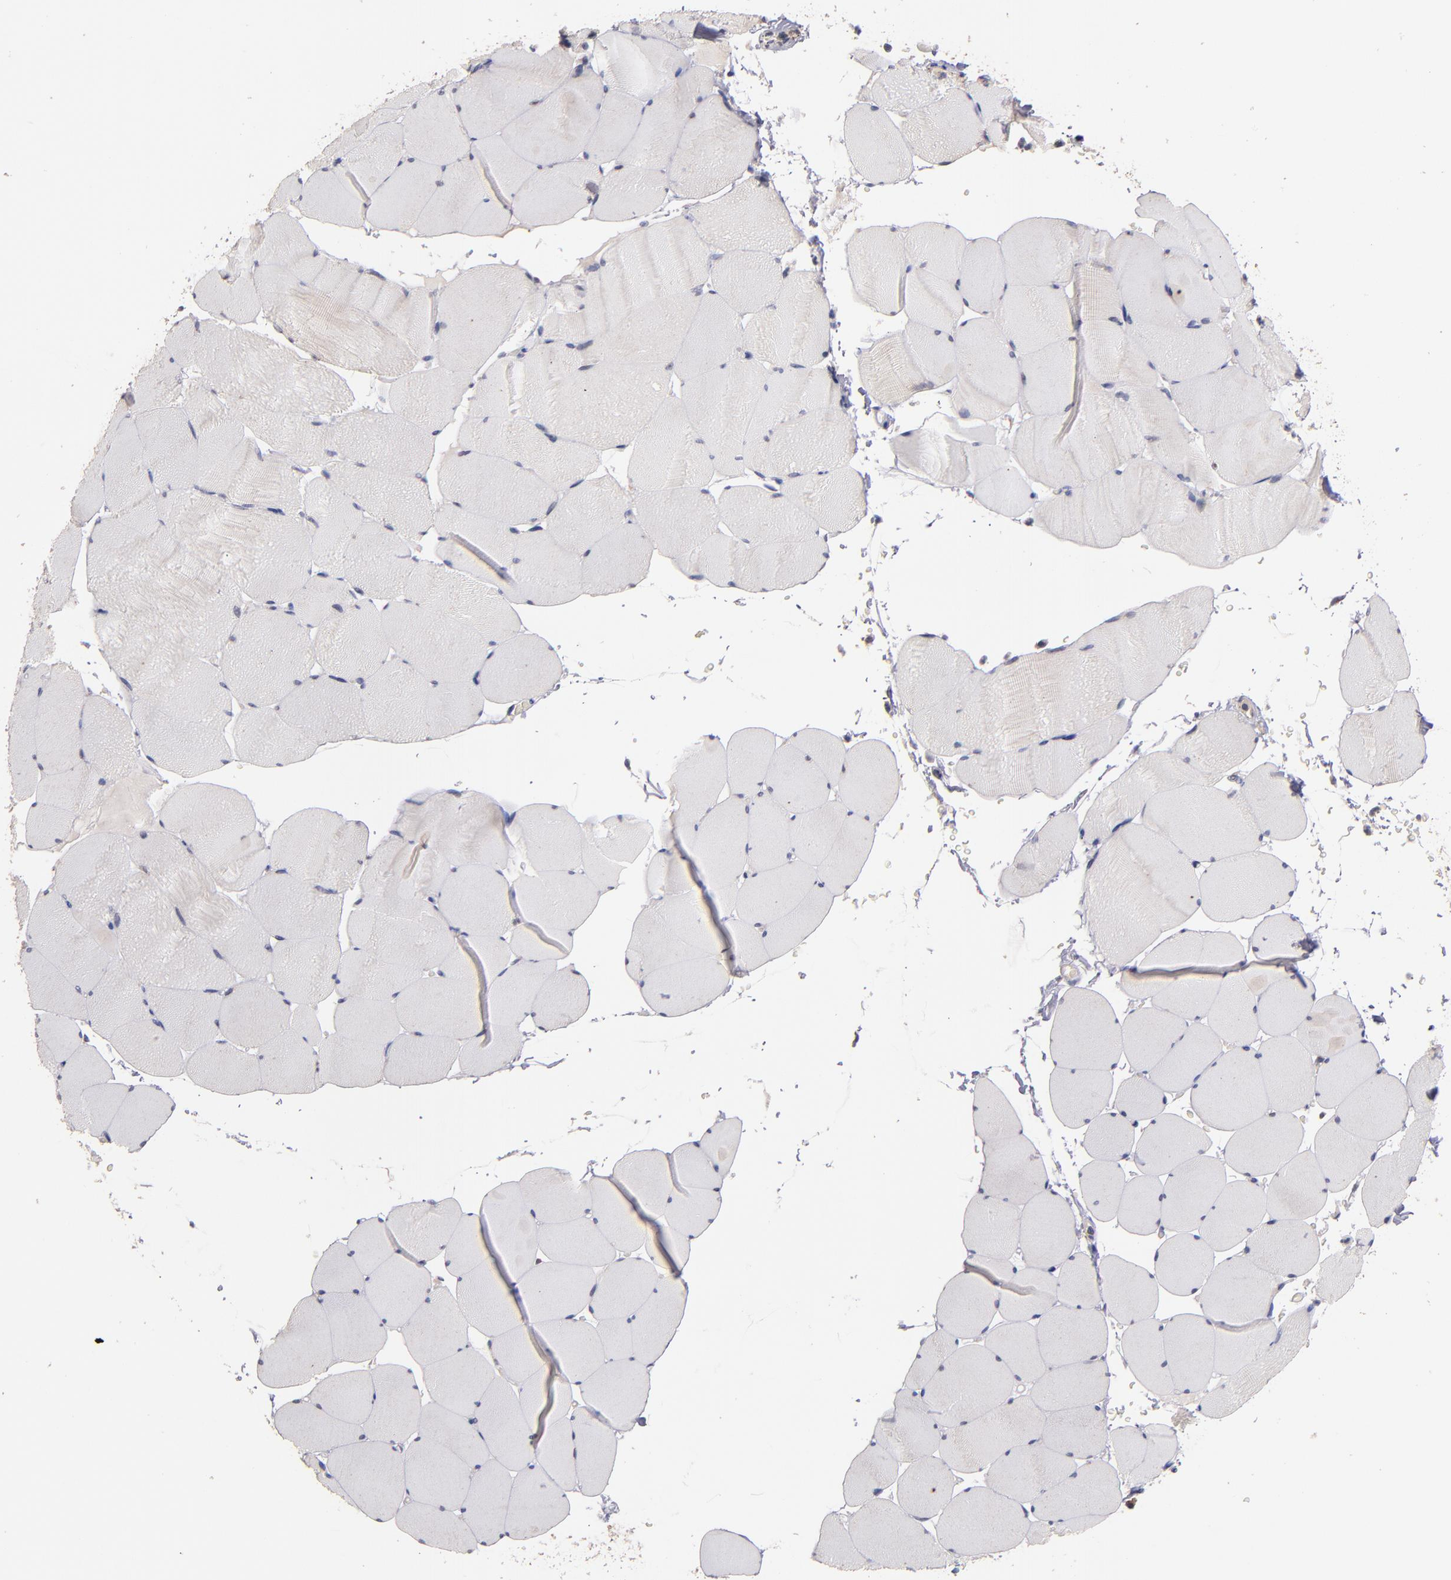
{"staining": {"intensity": "weak", "quantity": "<25%", "location": "cytoplasmic/membranous"}, "tissue": "skeletal muscle", "cell_type": "Myocytes", "image_type": "normal", "snomed": [{"axis": "morphology", "description": "Normal tissue, NOS"}, {"axis": "topography", "description": "Skeletal muscle"}], "caption": "Immunohistochemical staining of normal skeletal muscle demonstrates no significant expression in myocytes. (DAB (3,3'-diaminobenzidine) IHC, high magnification).", "gene": "DIABLO", "patient": {"sex": "male", "age": 62}}